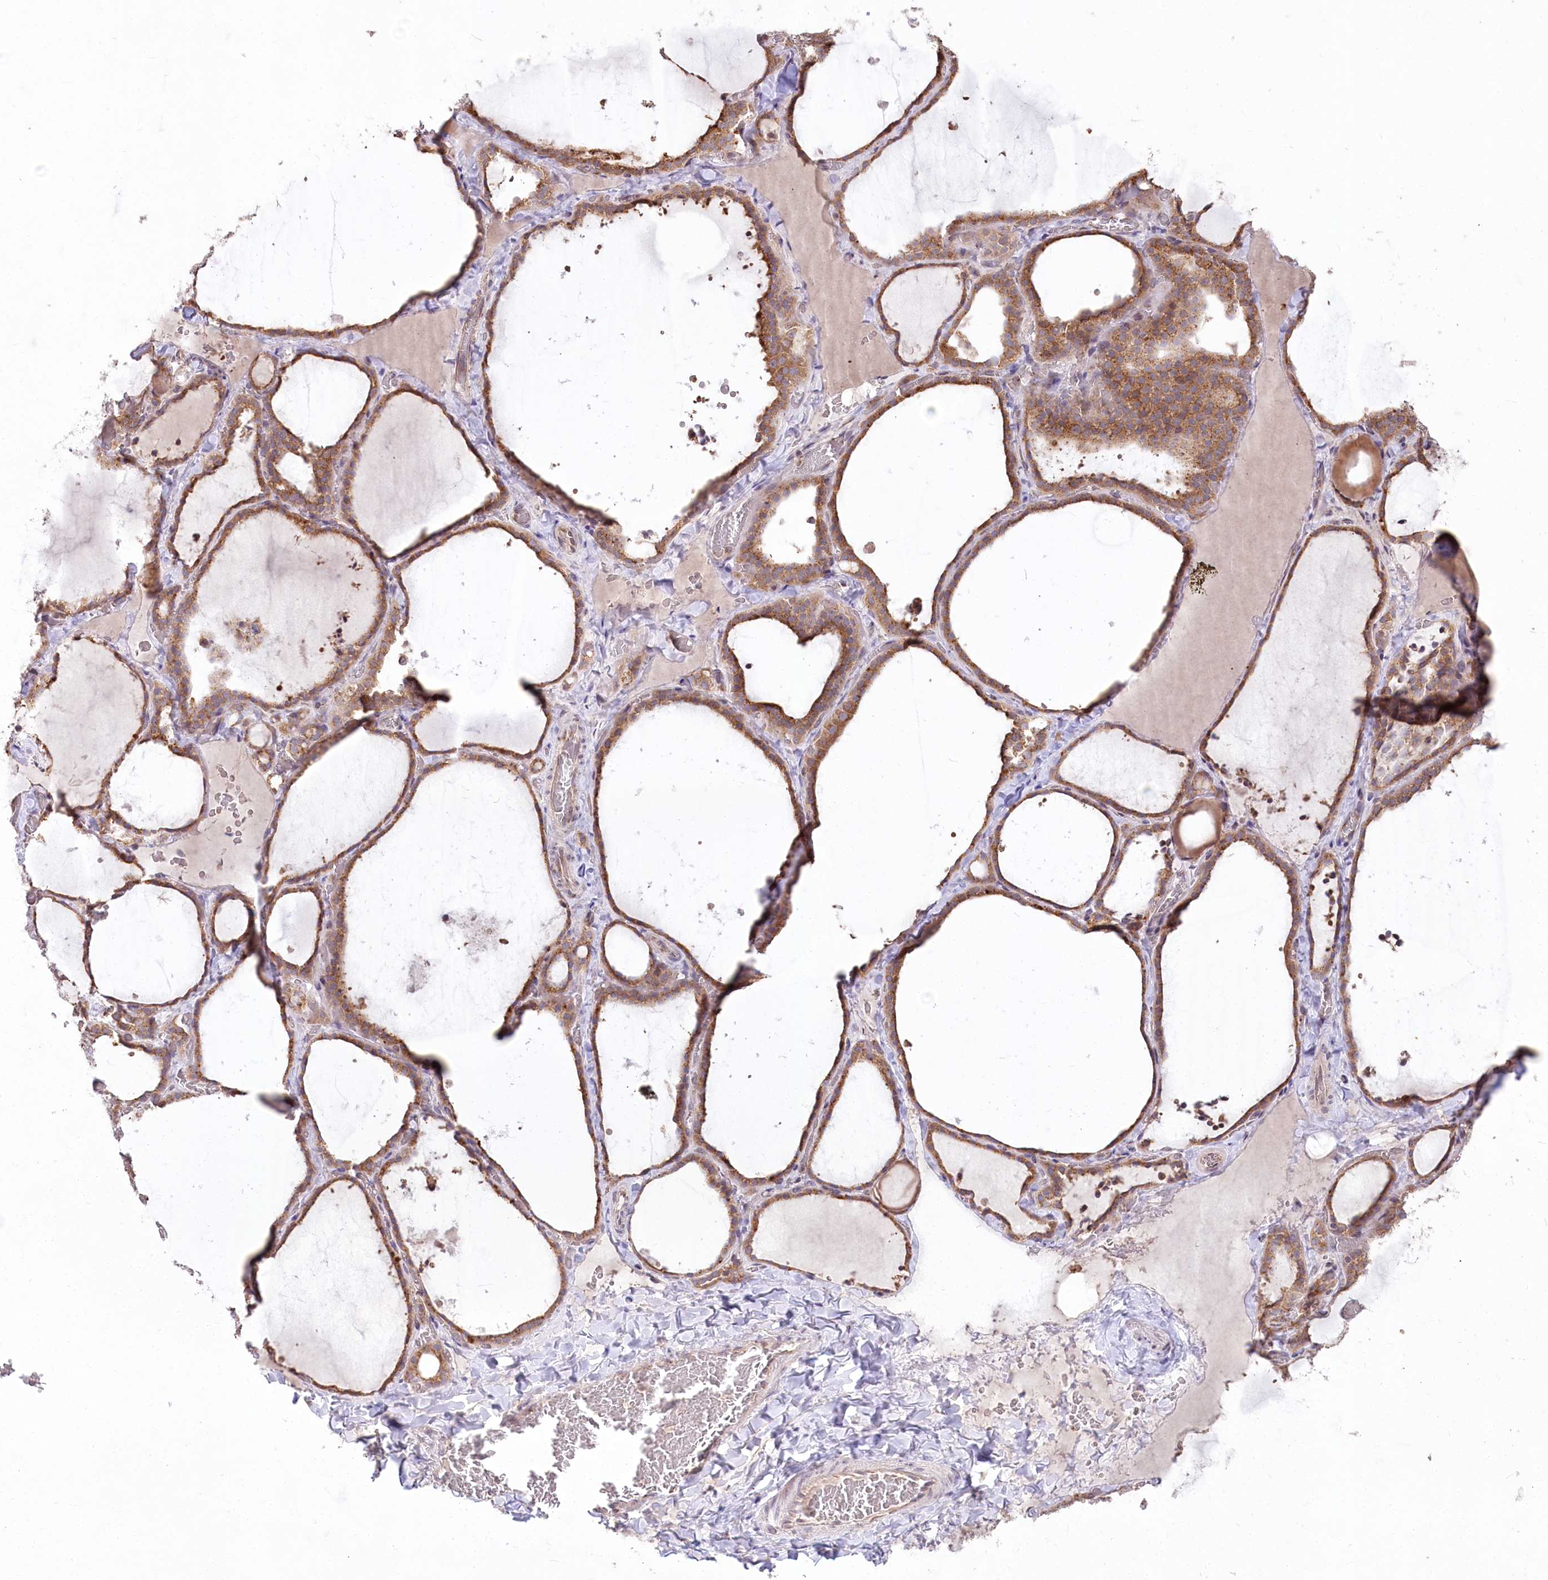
{"staining": {"intensity": "moderate", "quantity": ">75%", "location": "cytoplasmic/membranous"}, "tissue": "thyroid gland", "cell_type": "Glandular cells", "image_type": "normal", "snomed": [{"axis": "morphology", "description": "Normal tissue, NOS"}, {"axis": "topography", "description": "Thyroid gland"}], "caption": "Thyroid gland stained with DAB immunohistochemistry (IHC) demonstrates medium levels of moderate cytoplasmic/membranous expression in about >75% of glandular cells.", "gene": "STT3B", "patient": {"sex": "female", "age": 22}}